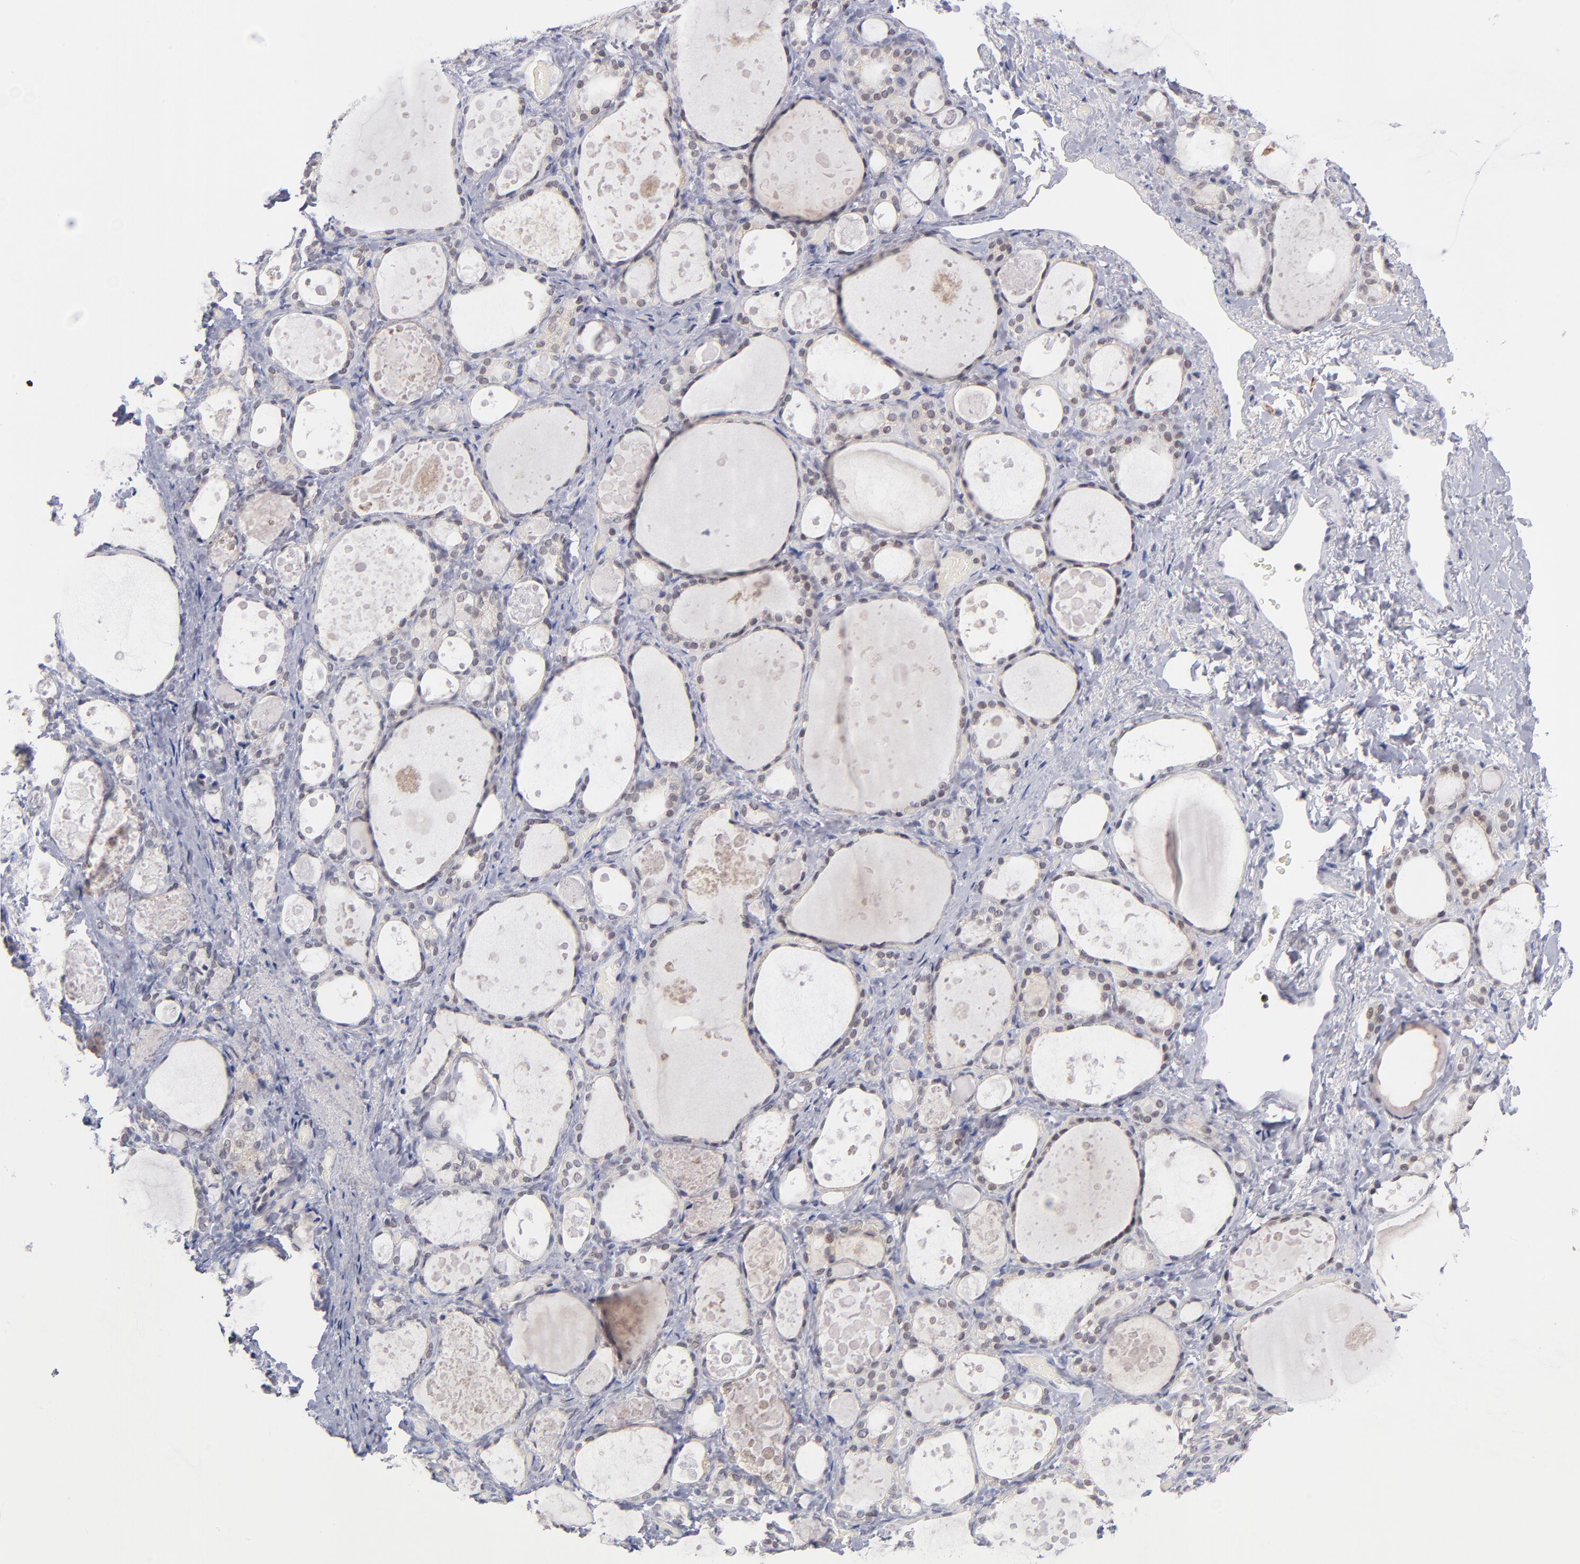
{"staining": {"intensity": "negative", "quantity": "none", "location": "none"}, "tissue": "thyroid gland", "cell_type": "Glandular cells", "image_type": "normal", "snomed": [{"axis": "morphology", "description": "Normal tissue, NOS"}, {"axis": "topography", "description": "Thyroid gland"}], "caption": "This is a micrograph of IHC staining of unremarkable thyroid gland, which shows no staining in glandular cells. (DAB immunohistochemistry visualized using brightfield microscopy, high magnification).", "gene": "WSB1", "patient": {"sex": "female", "age": 75}}